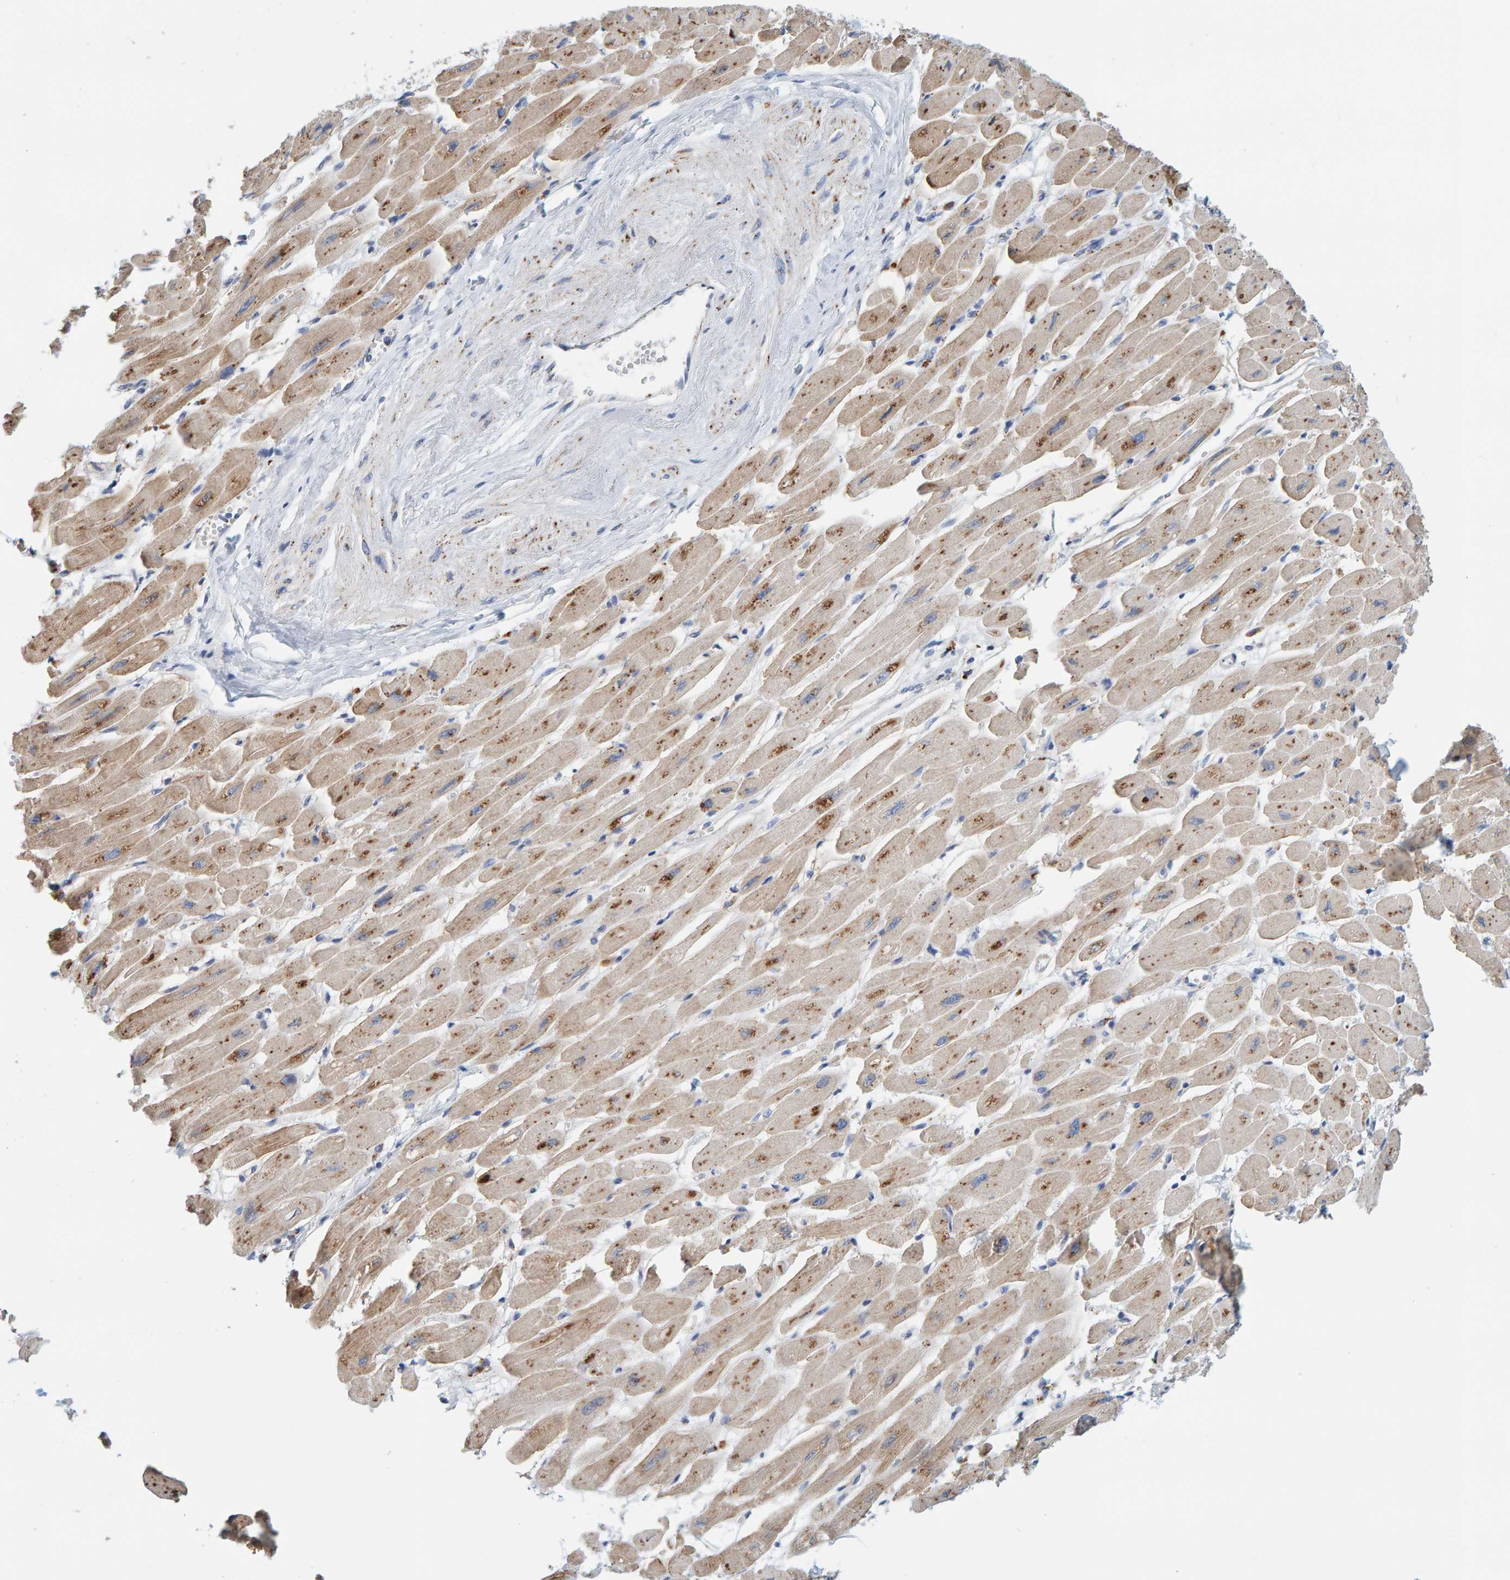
{"staining": {"intensity": "moderate", "quantity": ">75%", "location": "cytoplasmic/membranous"}, "tissue": "heart muscle", "cell_type": "Cardiomyocytes", "image_type": "normal", "snomed": [{"axis": "morphology", "description": "Normal tissue, NOS"}, {"axis": "topography", "description": "Heart"}], "caption": "Immunohistochemistry (IHC) micrograph of normal heart muscle: human heart muscle stained using IHC shows medium levels of moderate protein expression localized specifically in the cytoplasmic/membranous of cardiomyocytes, appearing as a cytoplasmic/membranous brown color.", "gene": "BIN3", "patient": {"sex": "female", "age": 54}}